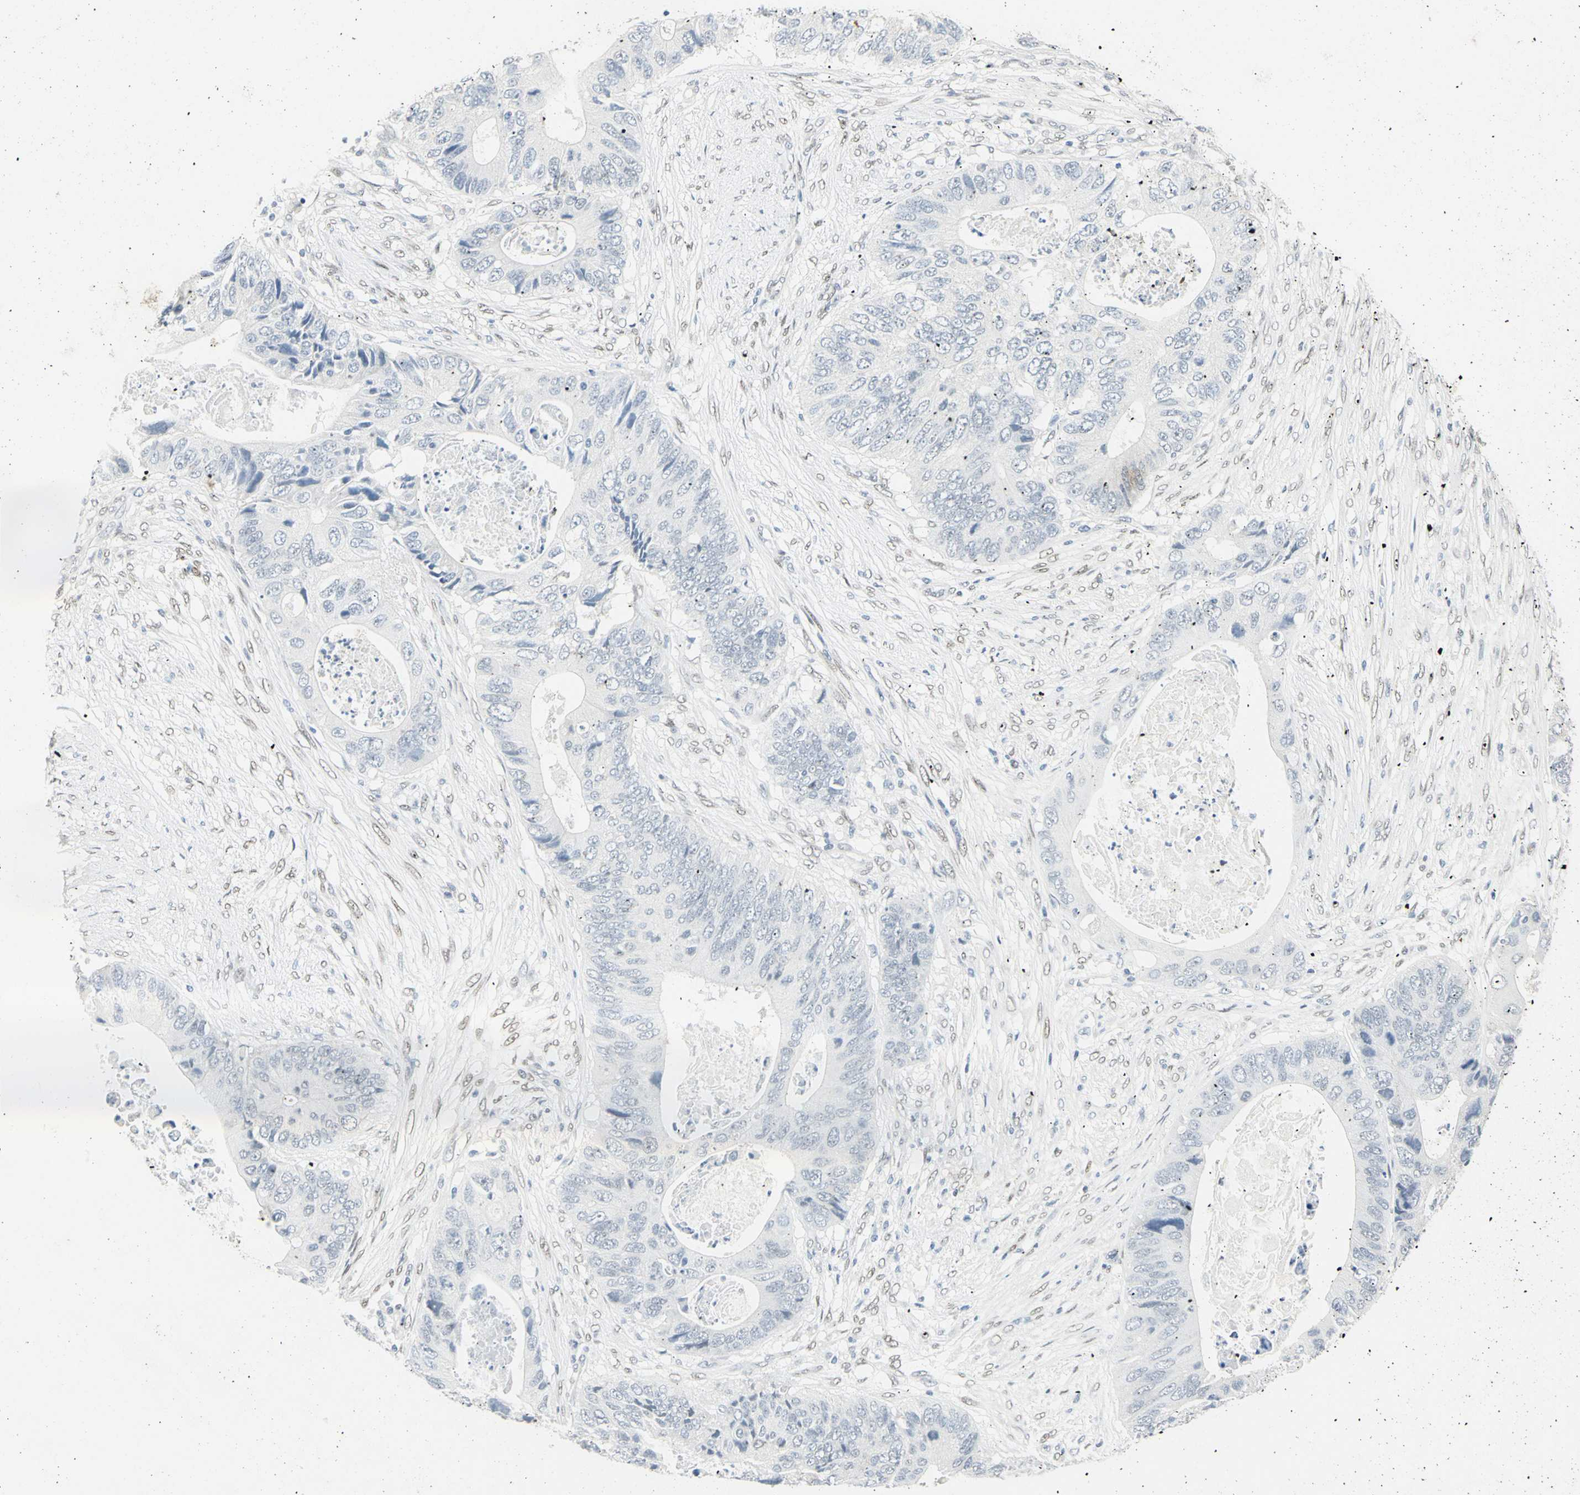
{"staining": {"intensity": "negative", "quantity": "none", "location": "none"}, "tissue": "colorectal cancer", "cell_type": "Tumor cells", "image_type": "cancer", "snomed": [{"axis": "morphology", "description": "Adenocarcinoma, NOS"}, {"axis": "topography", "description": "Colon"}], "caption": "This is a histopathology image of immunohistochemistry (IHC) staining of colorectal adenocarcinoma, which shows no positivity in tumor cells.", "gene": "MEIS2", "patient": {"sex": "male", "age": 71}}